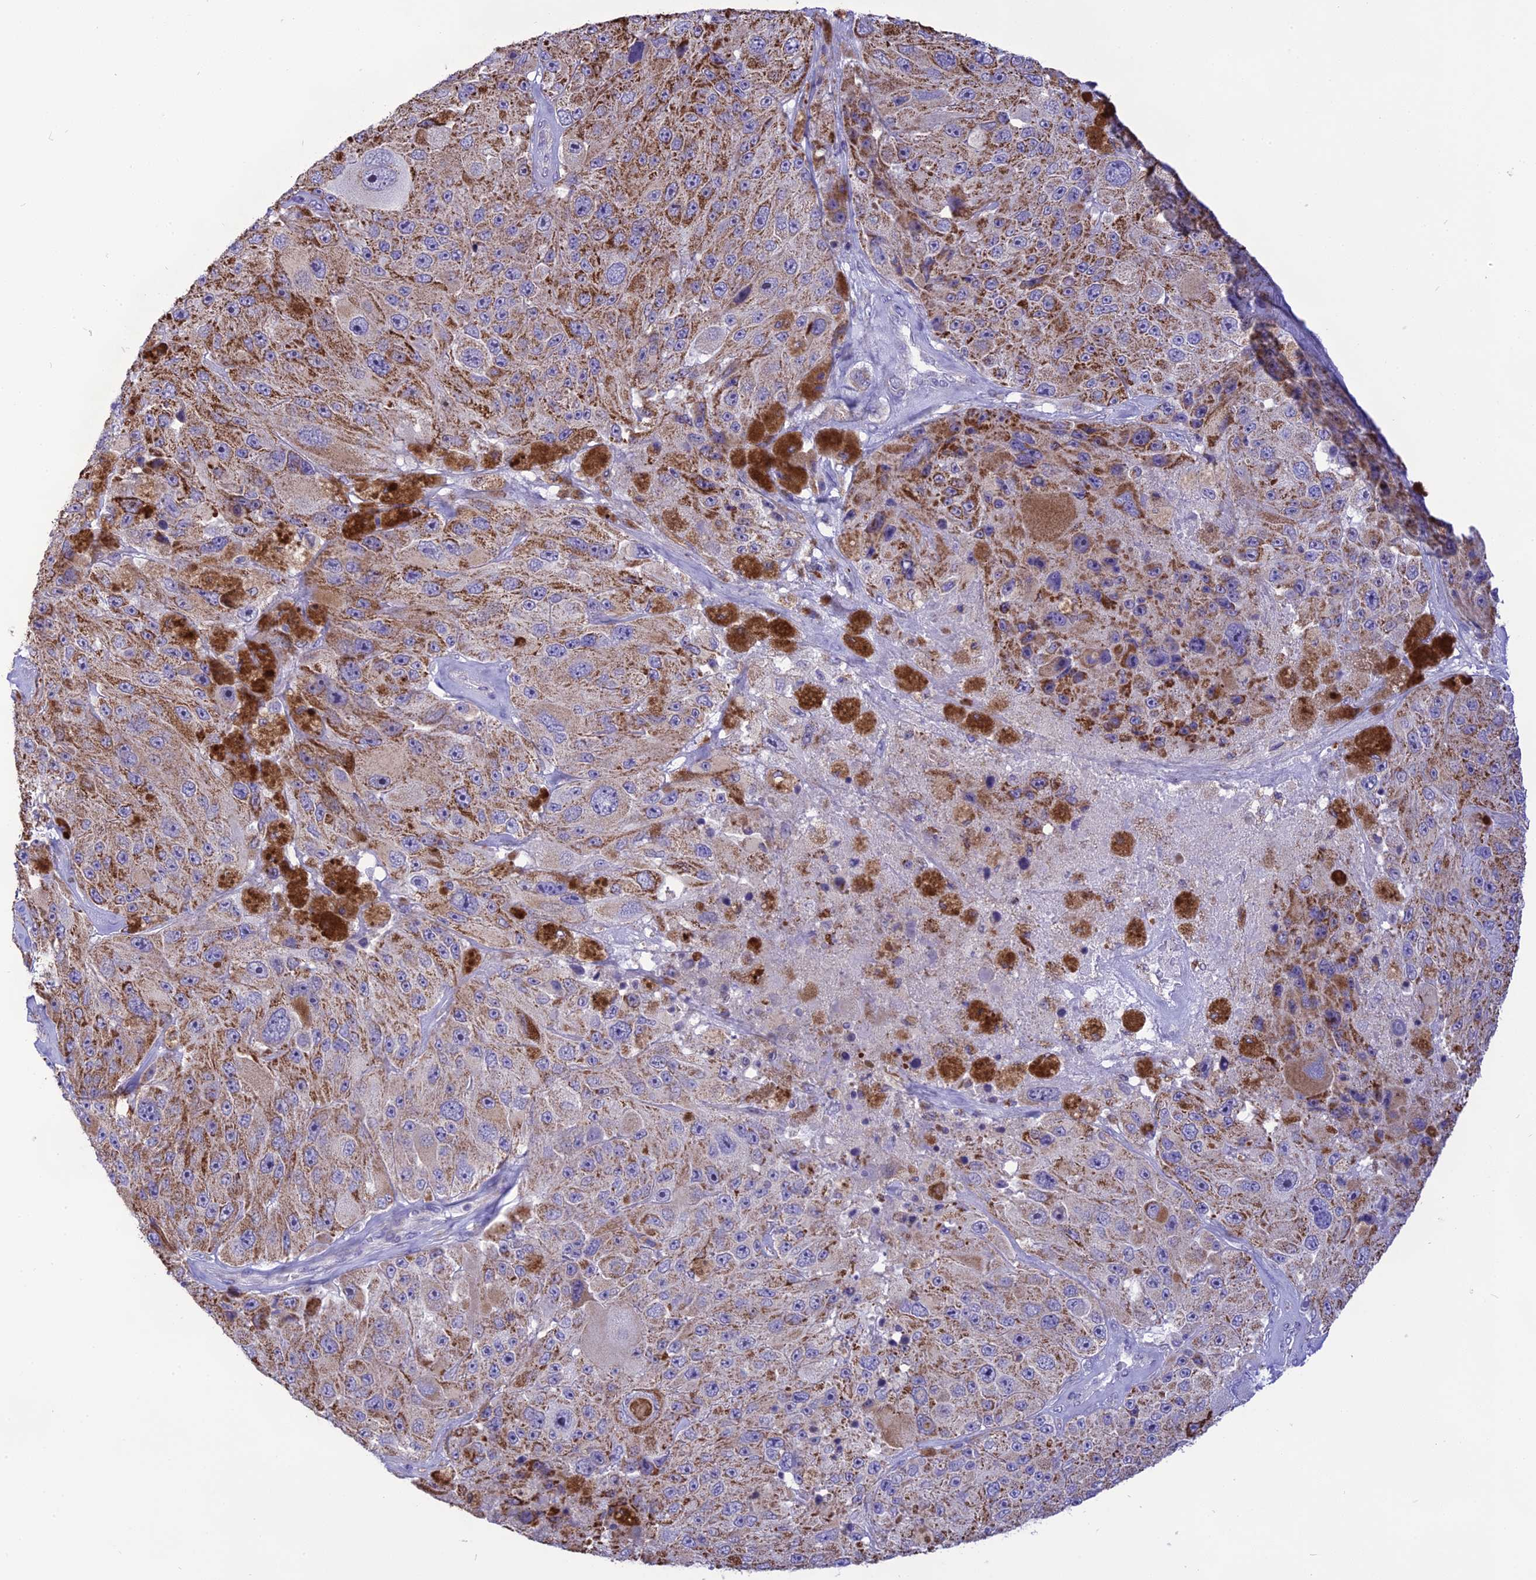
{"staining": {"intensity": "moderate", "quantity": "25%-75%", "location": "cytoplasmic/membranous"}, "tissue": "melanoma", "cell_type": "Tumor cells", "image_type": "cancer", "snomed": [{"axis": "morphology", "description": "Malignant melanoma, Metastatic site"}, {"axis": "topography", "description": "Lymph node"}], "caption": "Immunohistochemistry micrograph of melanoma stained for a protein (brown), which exhibits medium levels of moderate cytoplasmic/membranous expression in about 25%-75% of tumor cells.", "gene": "DOC2B", "patient": {"sex": "male", "age": 62}}